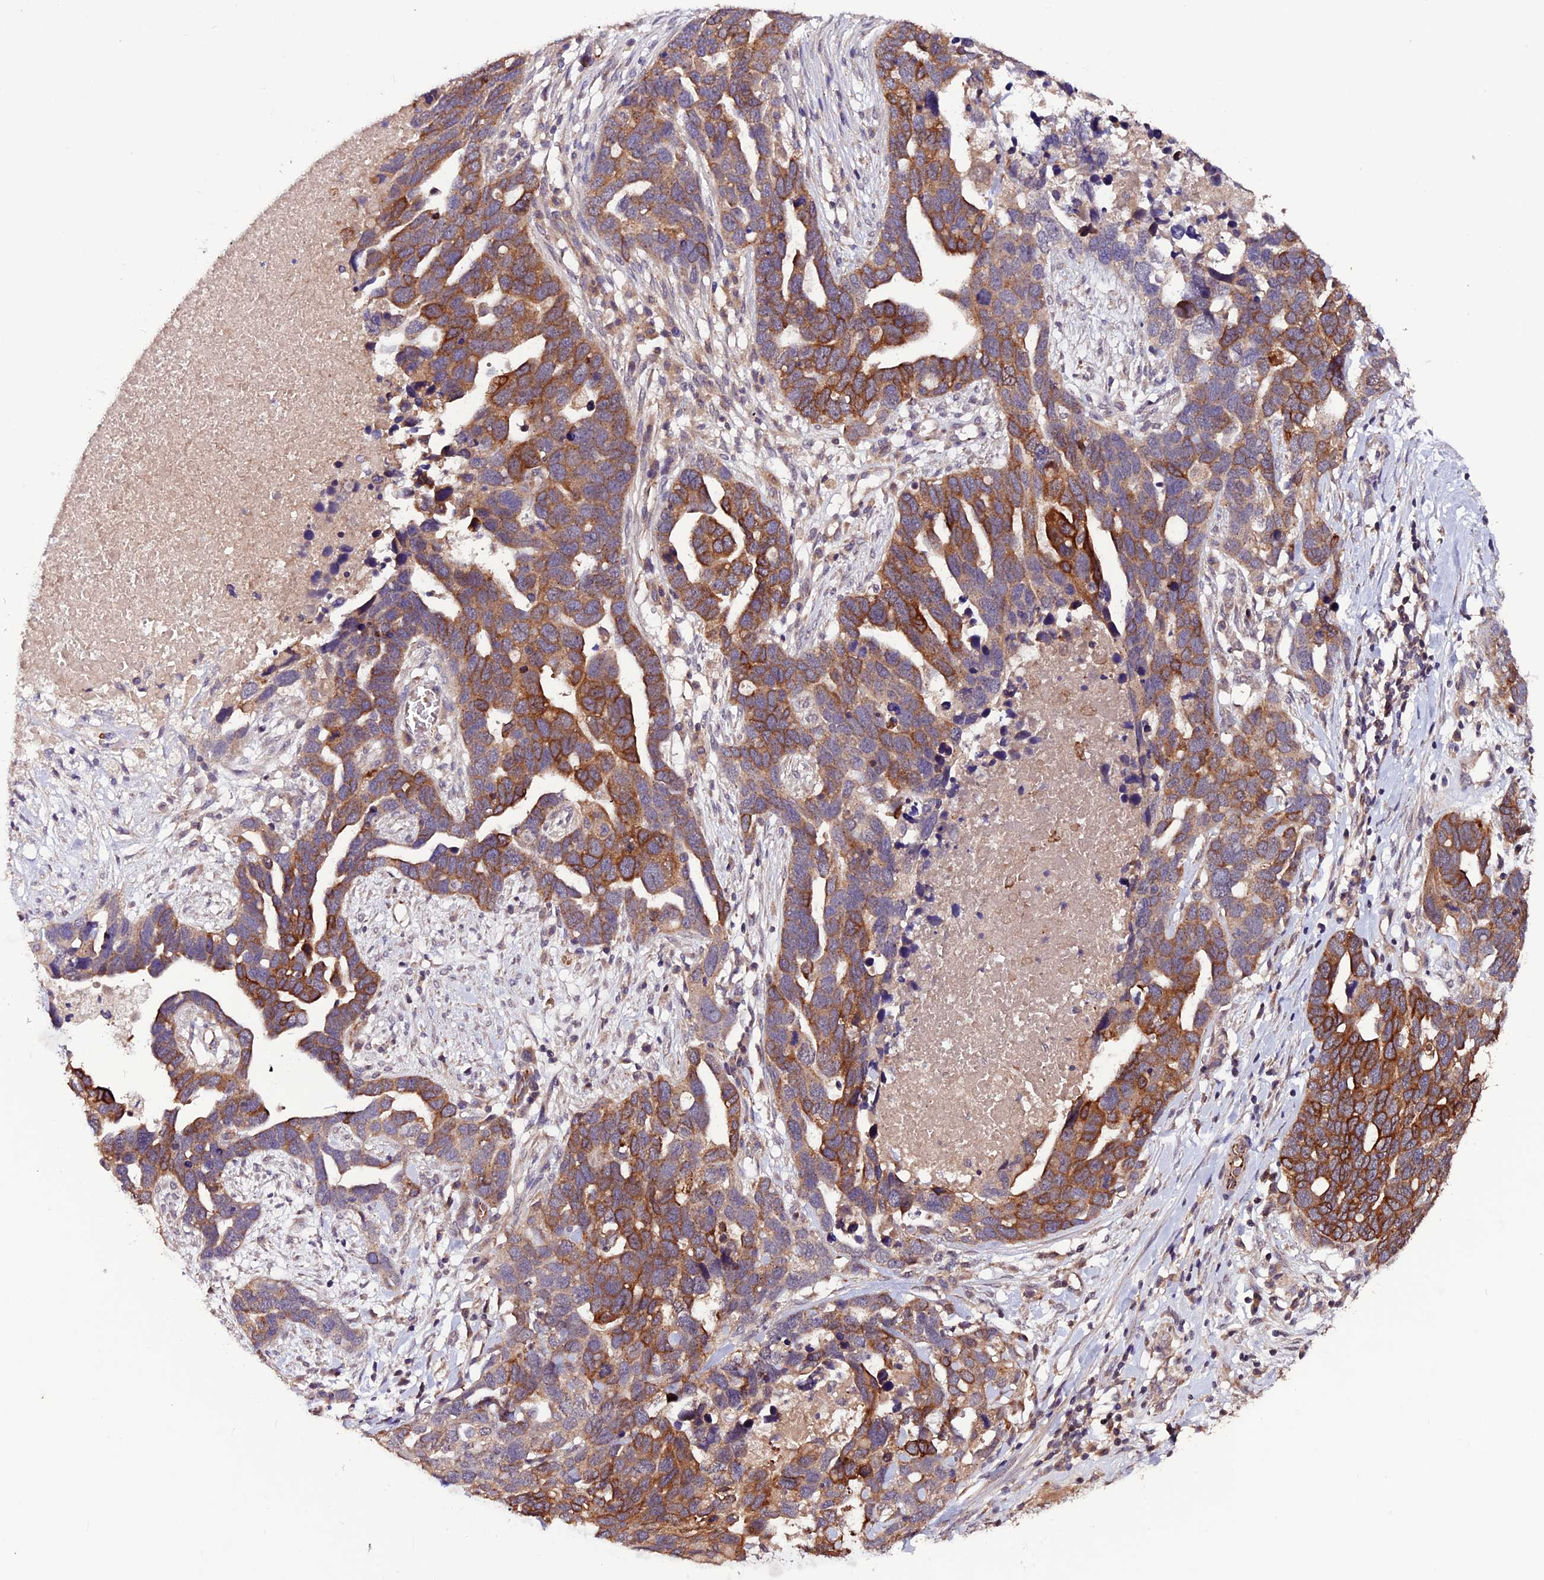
{"staining": {"intensity": "strong", "quantity": "25%-75%", "location": "cytoplasmic/membranous"}, "tissue": "ovarian cancer", "cell_type": "Tumor cells", "image_type": "cancer", "snomed": [{"axis": "morphology", "description": "Cystadenocarcinoma, serous, NOS"}, {"axis": "topography", "description": "Ovary"}], "caption": "Protein staining of ovarian serous cystadenocarcinoma tissue shows strong cytoplasmic/membranous positivity in approximately 25%-75% of tumor cells.", "gene": "RINL", "patient": {"sex": "female", "age": 54}}